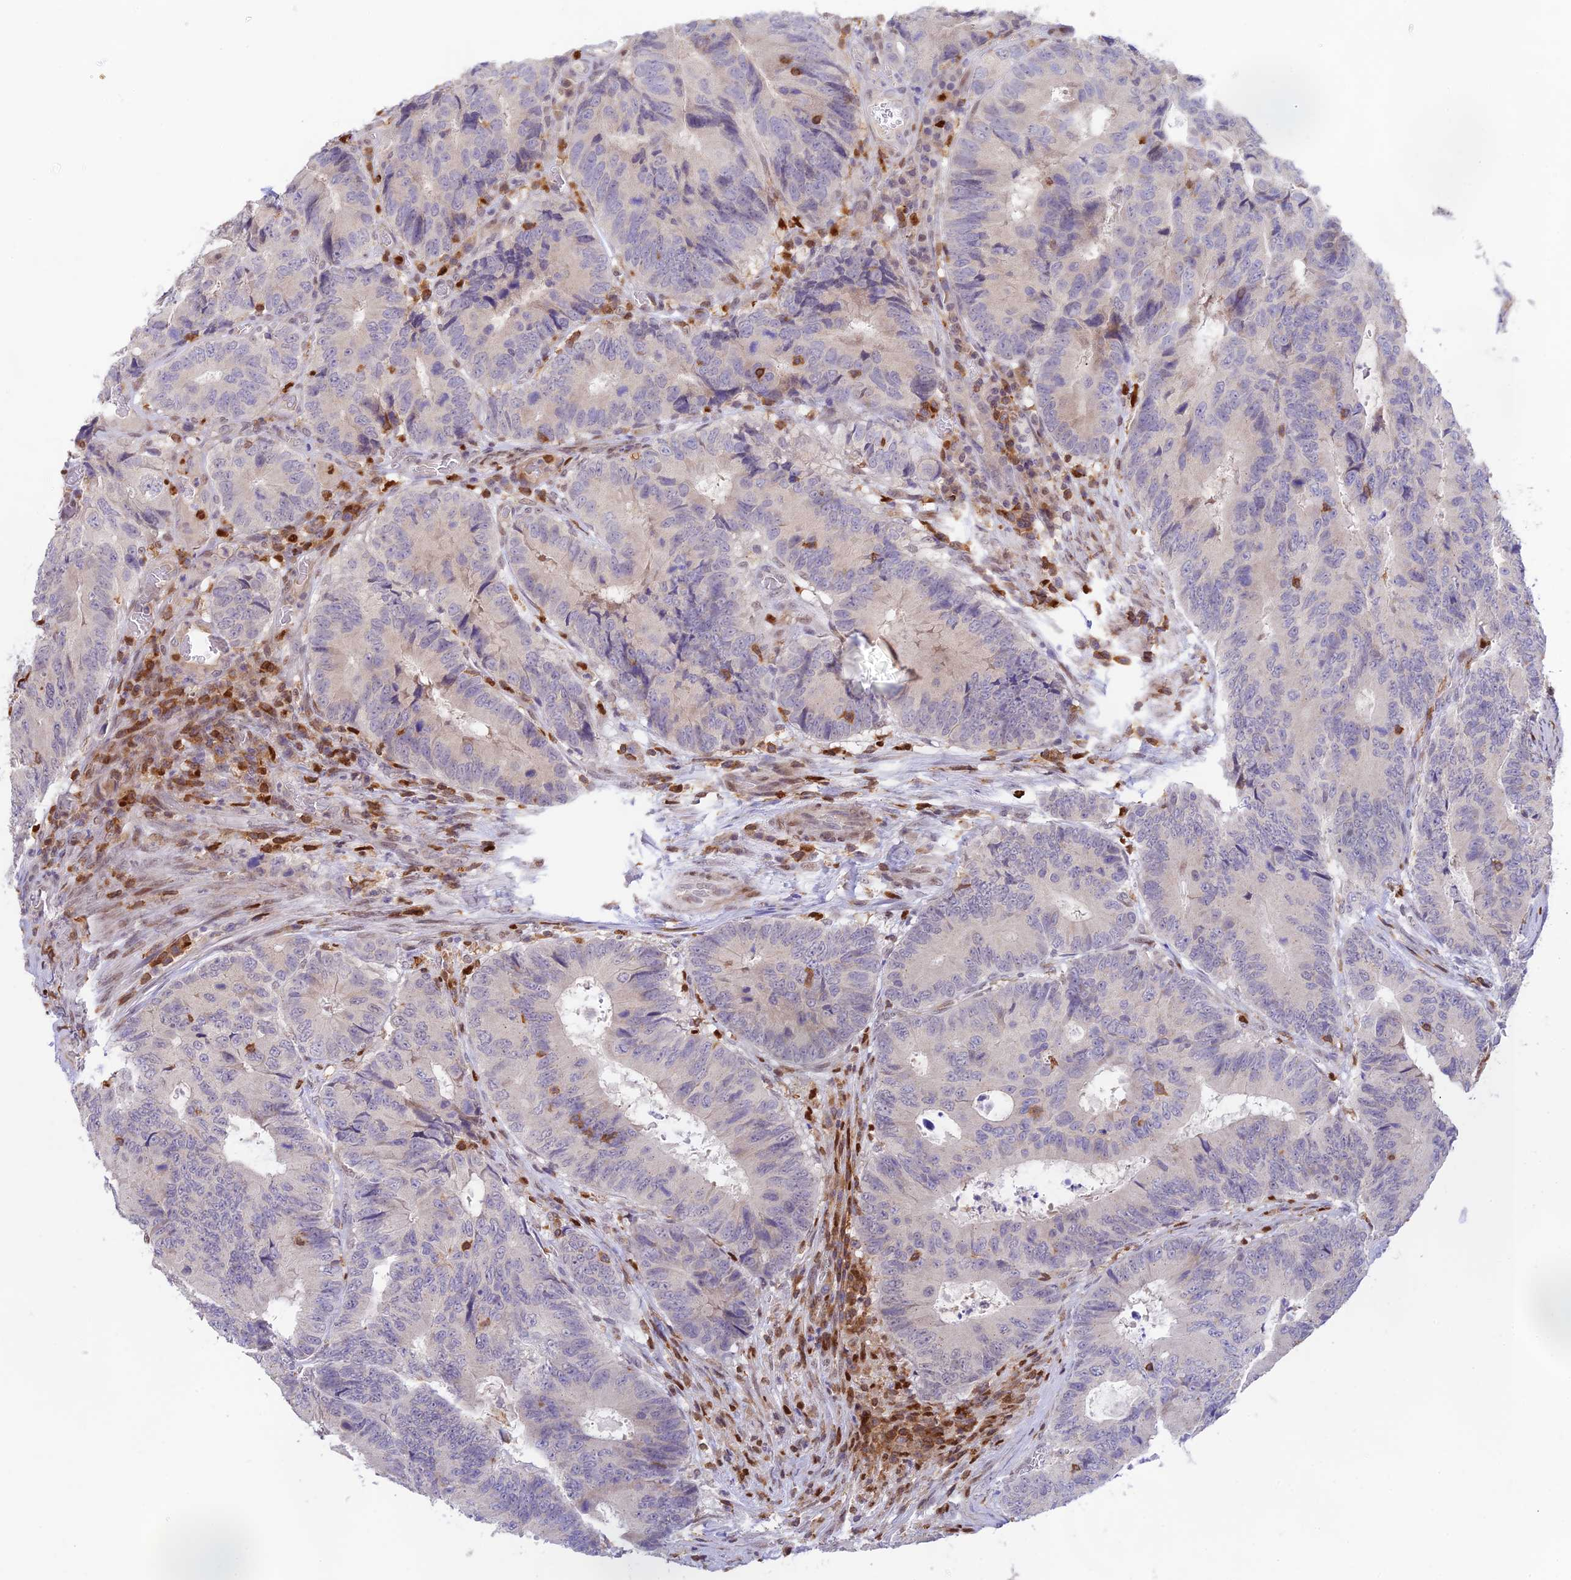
{"staining": {"intensity": "negative", "quantity": "none", "location": "none"}, "tissue": "colorectal cancer", "cell_type": "Tumor cells", "image_type": "cancer", "snomed": [{"axis": "morphology", "description": "Adenocarcinoma, NOS"}, {"axis": "topography", "description": "Colon"}], "caption": "Immunohistochemistry image of human colorectal cancer stained for a protein (brown), which demonstrates no staining in tumor cells.", "gene": "DENND1C", "patient": {"sex": "male", "age": 85}}